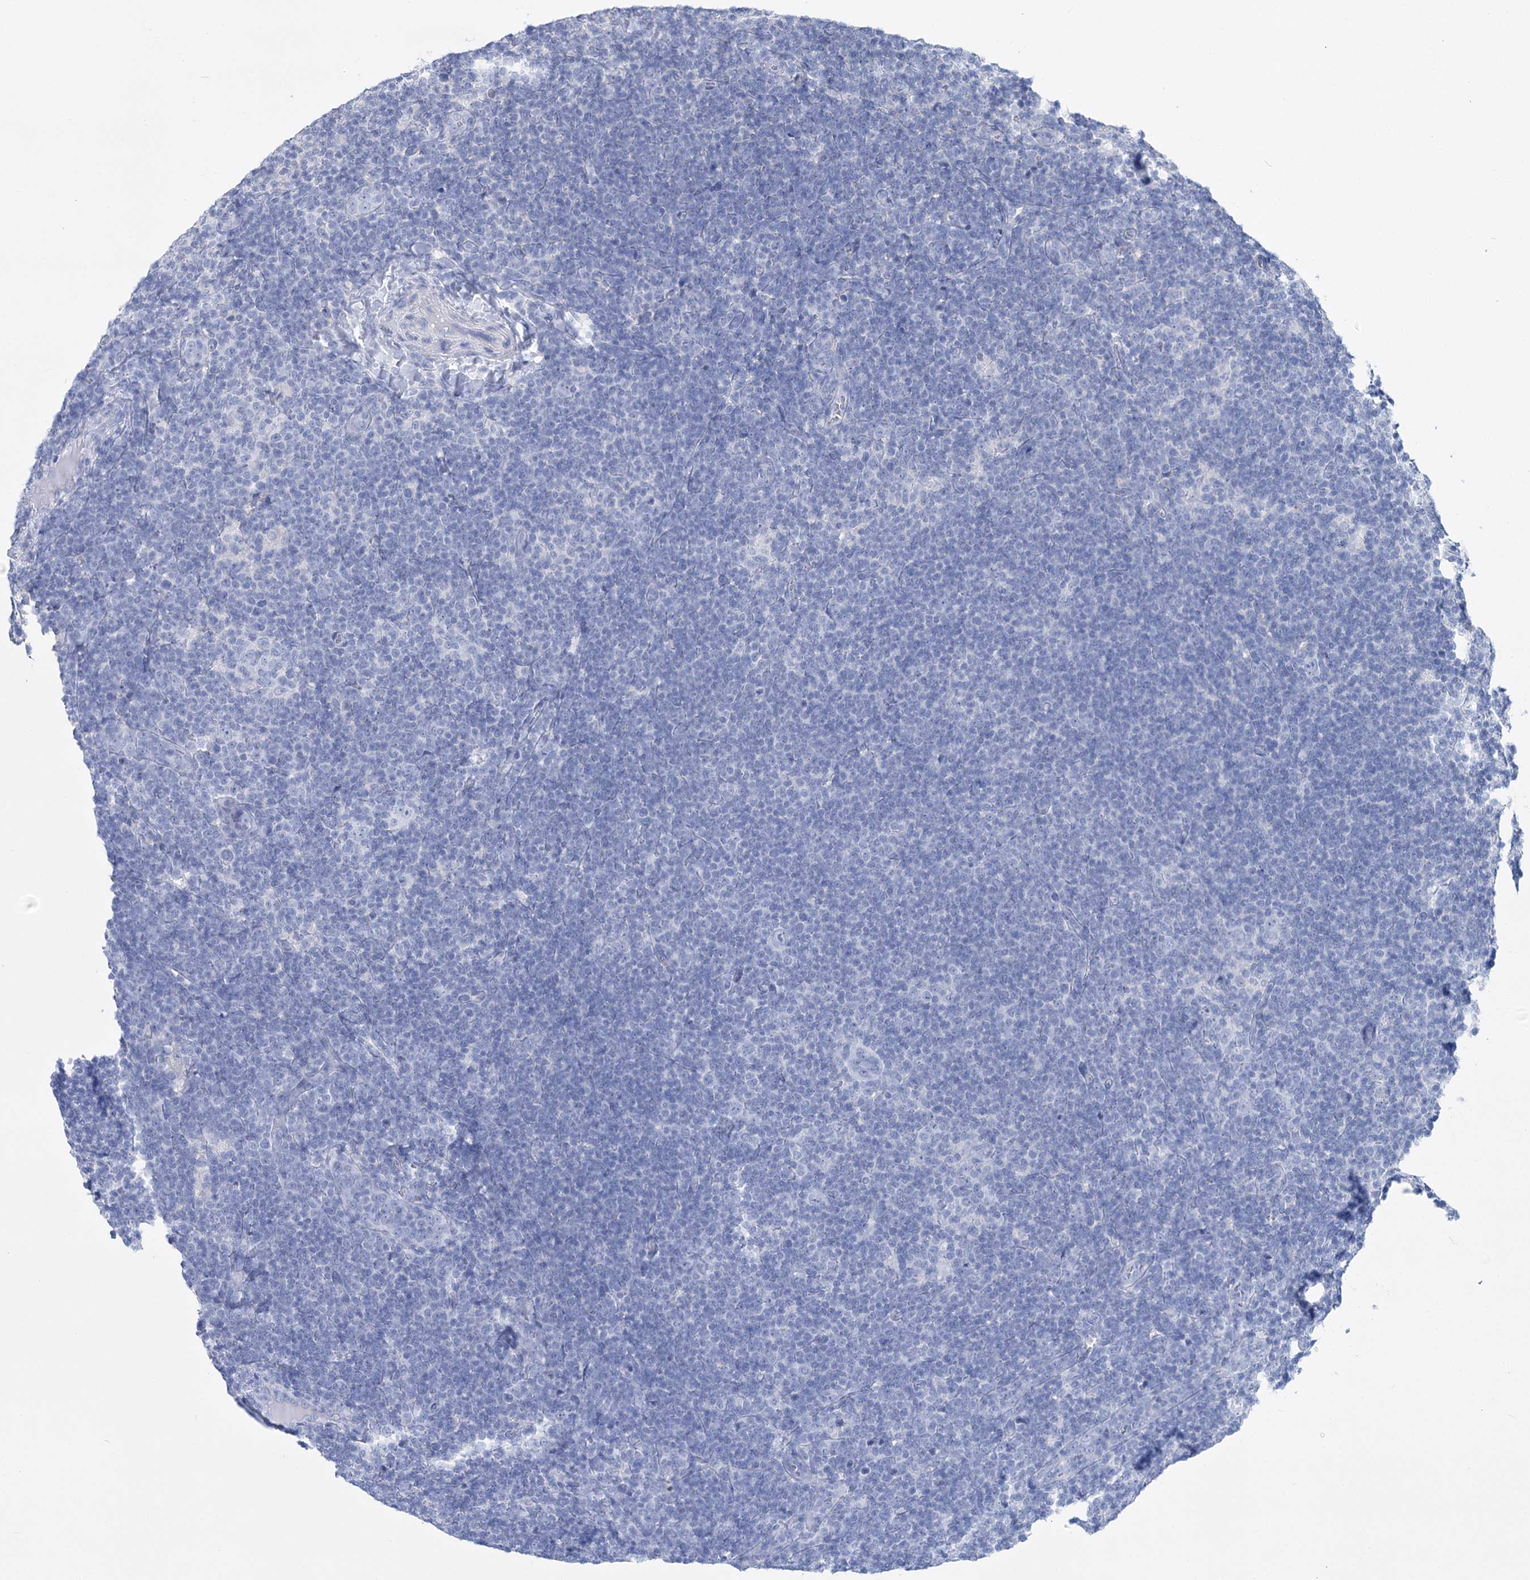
{"staining": {"intensity": "negative", "quantity": "none", "location": "none"}, "tissue": "lymphoma", "cell_type": "Tumor cells", "image_type": "cancer", "snomed": [{"axis": "morphology", "description": "Hodgkin's disease, NOS"}, {"axis": "topography", "description": "Lymph node"}], "caption": "Immunohistochemical staining of human Hodgkin's disease exhibits no significant staining in tumor cells. (DAB immunohistochemistry, high magnification).", "gene": "PCDHA1", "patient": {"sex": "female", "age": 57}}